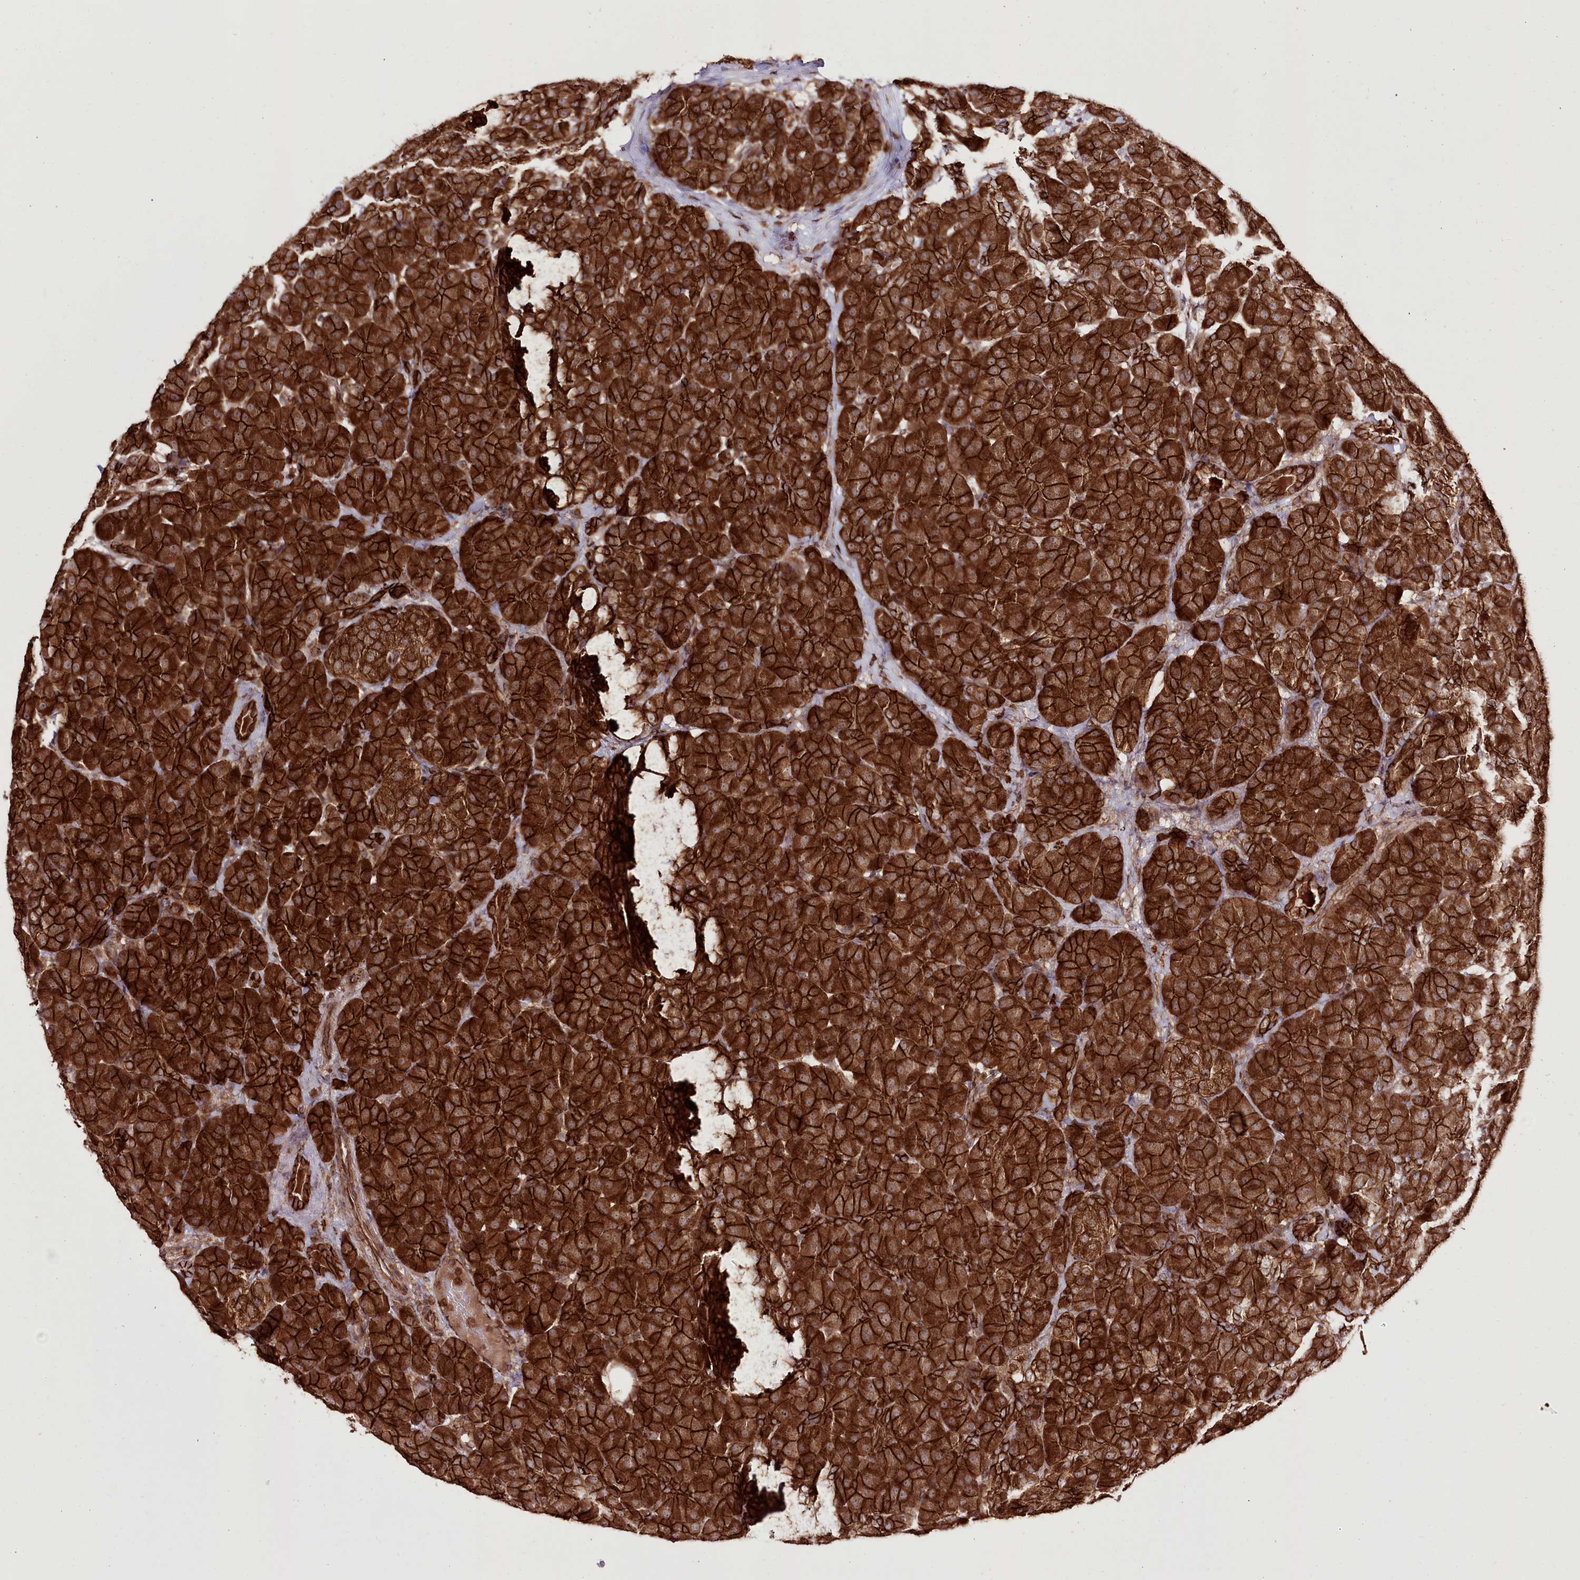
{"staining": {"intensity": "strong", "quantity": ">75%", "location": "cytoplasmic/membranous"}, "tissue": "pancreas", "cell_type": "Exocrine glandular cells", "image_type": "normal", "snomed": [{"axis": "morphology", "description": "Normal tissue, NOS"}, {"axis": "topography", "description": "Pancreas"}], "caption": "An immunohistochemistry histopathology image of normal tissue is shown. Protein staining in brown labels strong cytoplasmic/membranous positivity in pancreas within exocrine glandular cells.", "gene": "DHX29", "patient": {"sex": "male", "age": 66}}